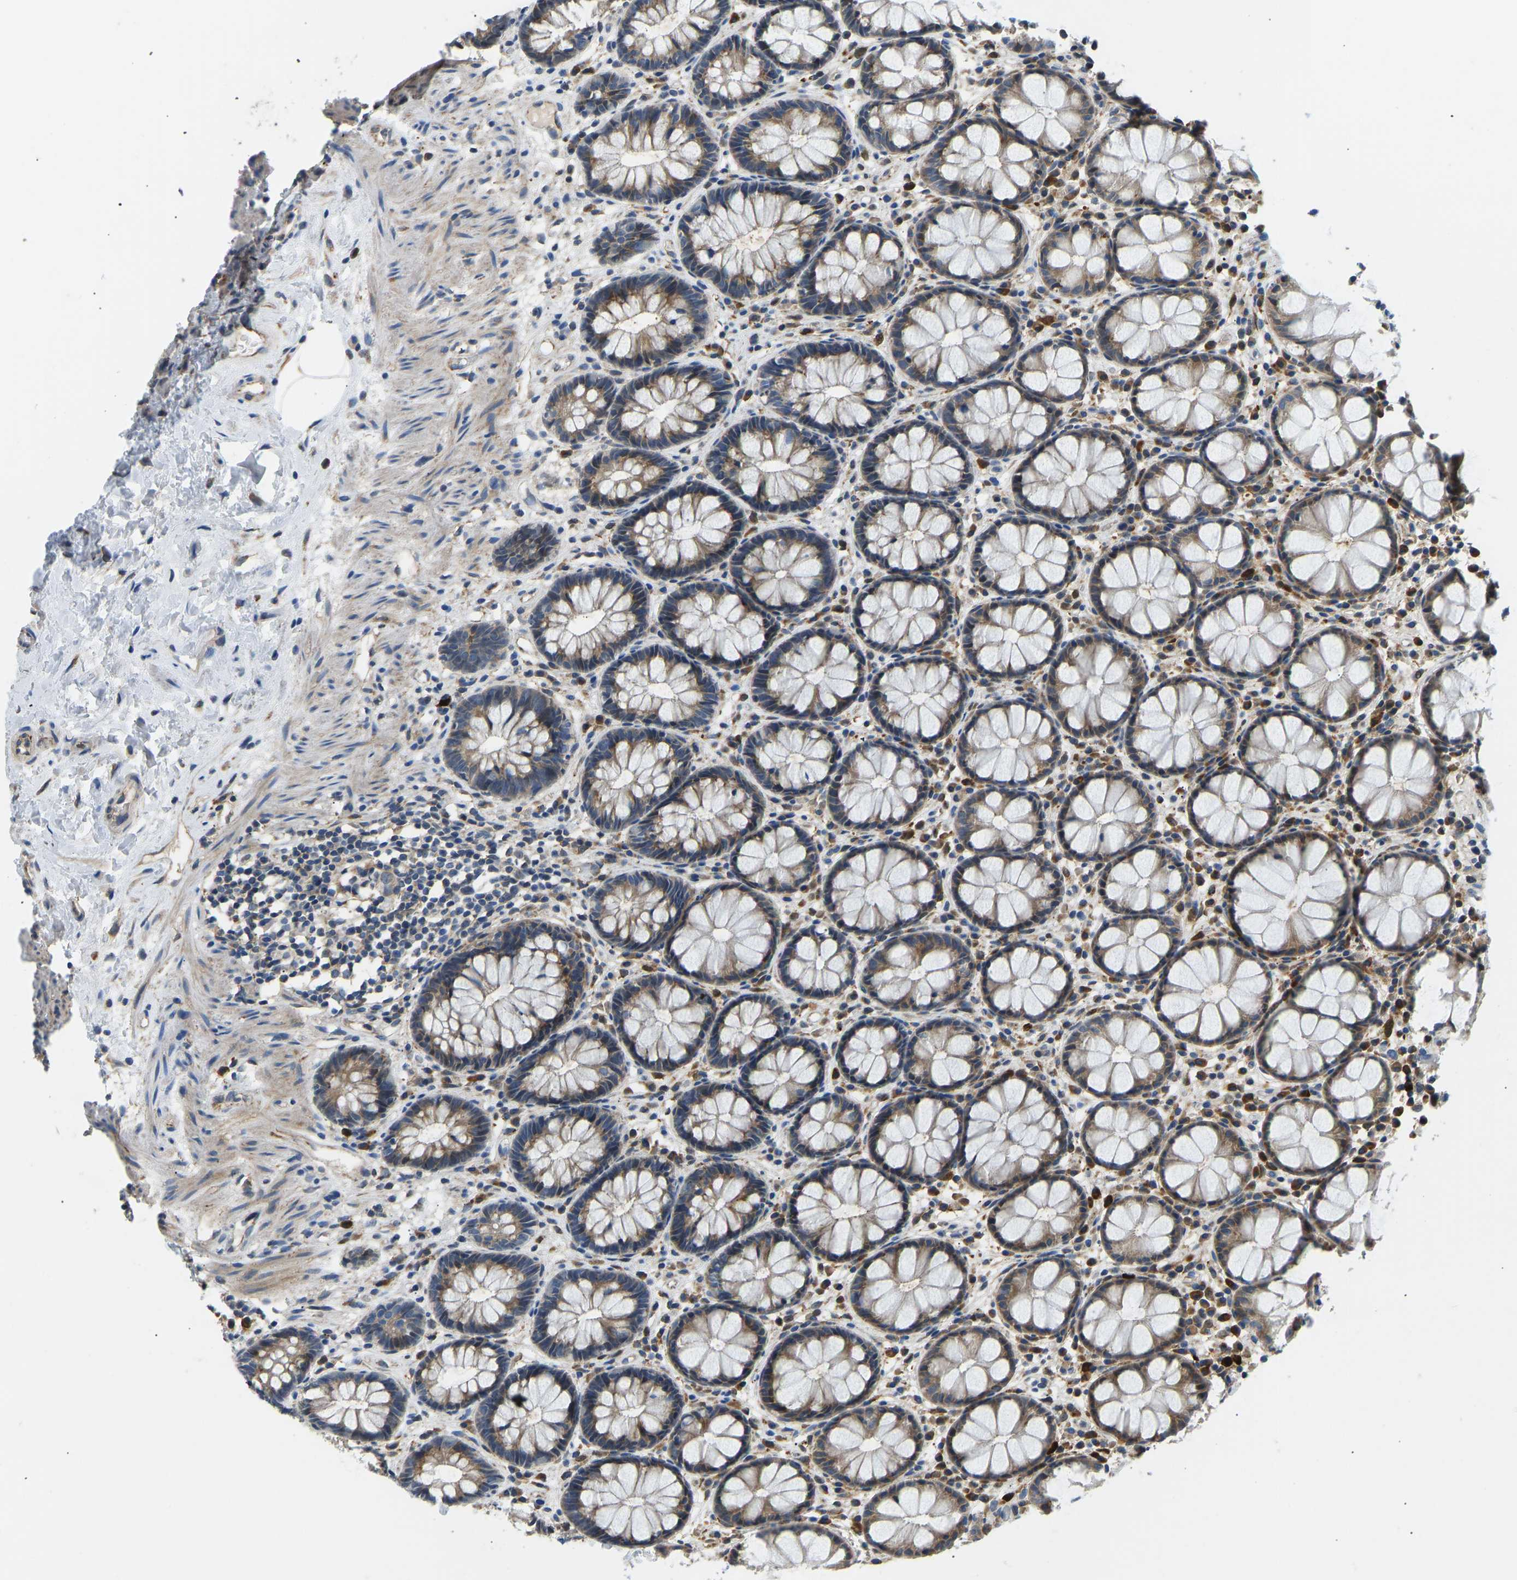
{"staining": {"intensity": "moderate", "quantity": ">75%", "location": "cytoplasmic/membranous"}, "tissue": "rectum", "cell_type": "Glandular cells", "image_type": "normal", "snomed": [{"axis": "morphology", "description": "Normal tissue, NOS"}, {"axis": "topography", "description": "Rectum"}], "caption": "A photomicrograph showing moderate cytoplasmic/membranous staining in approximately >75% of glandular cells in unremarkable rectum, as visualized by brown immunohistochemical staining.", "gene": "RBP1", "patient": {"sex": "male", "age": 64}}